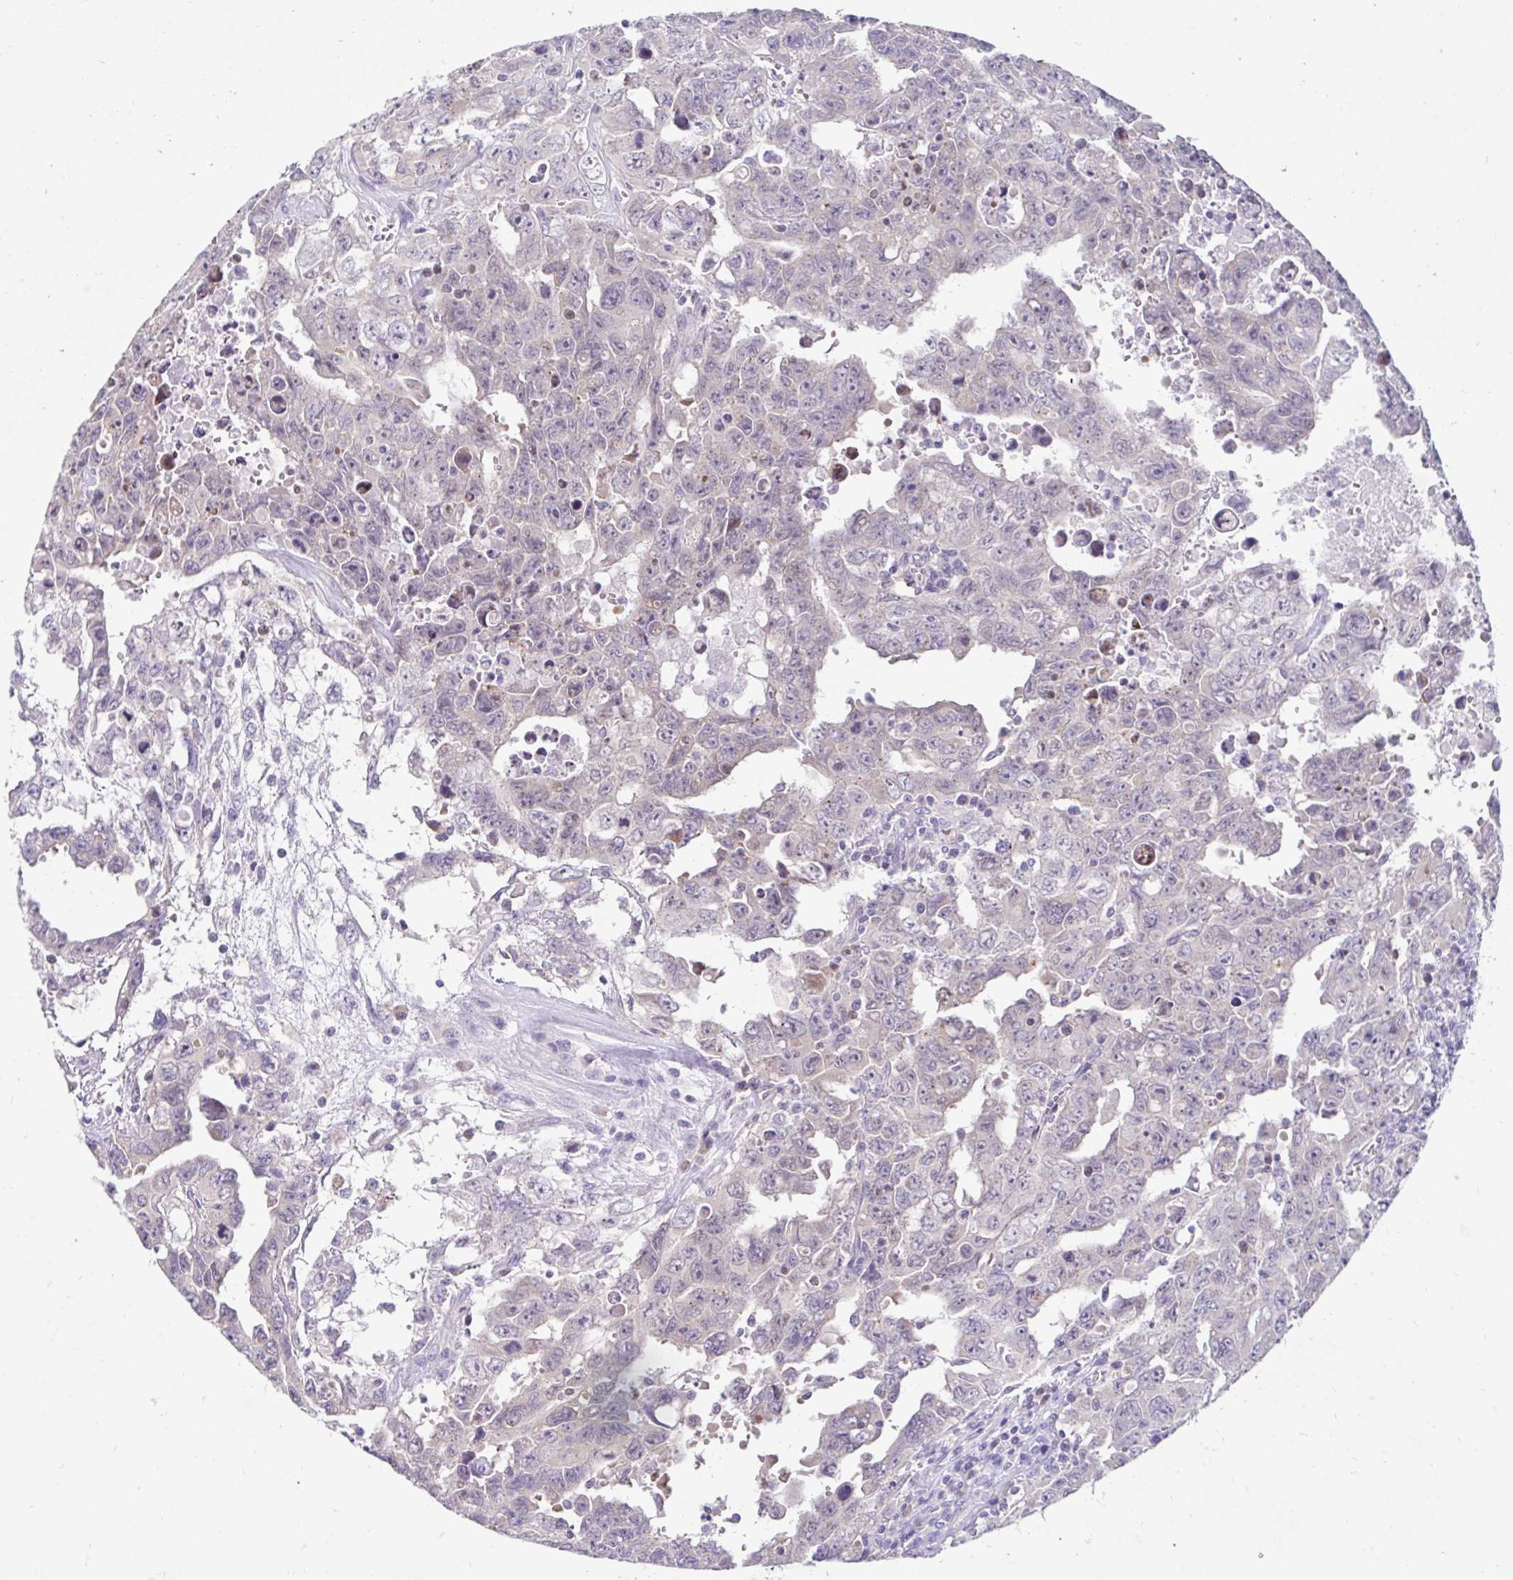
{"staining": {"intensity": "negative", "quantity": "none", "location": "none"}, "tissue": "testis cancer", "cell_type": "Tumor cells", "image_type": "cancer", "snomed": [{"axis": "morphology", "description": "Carcinoma, Embryonal, NOS"}, {"axis": "topography", "description": "Testis"}], "caption": "Tumor cells are negative for protein expression in human embryonal carcinoma (testis). (DAB IHC with hematoxylin counter stain).", "gene": "NT5C1B", "patient": {"sex": "male", "age": 24}}